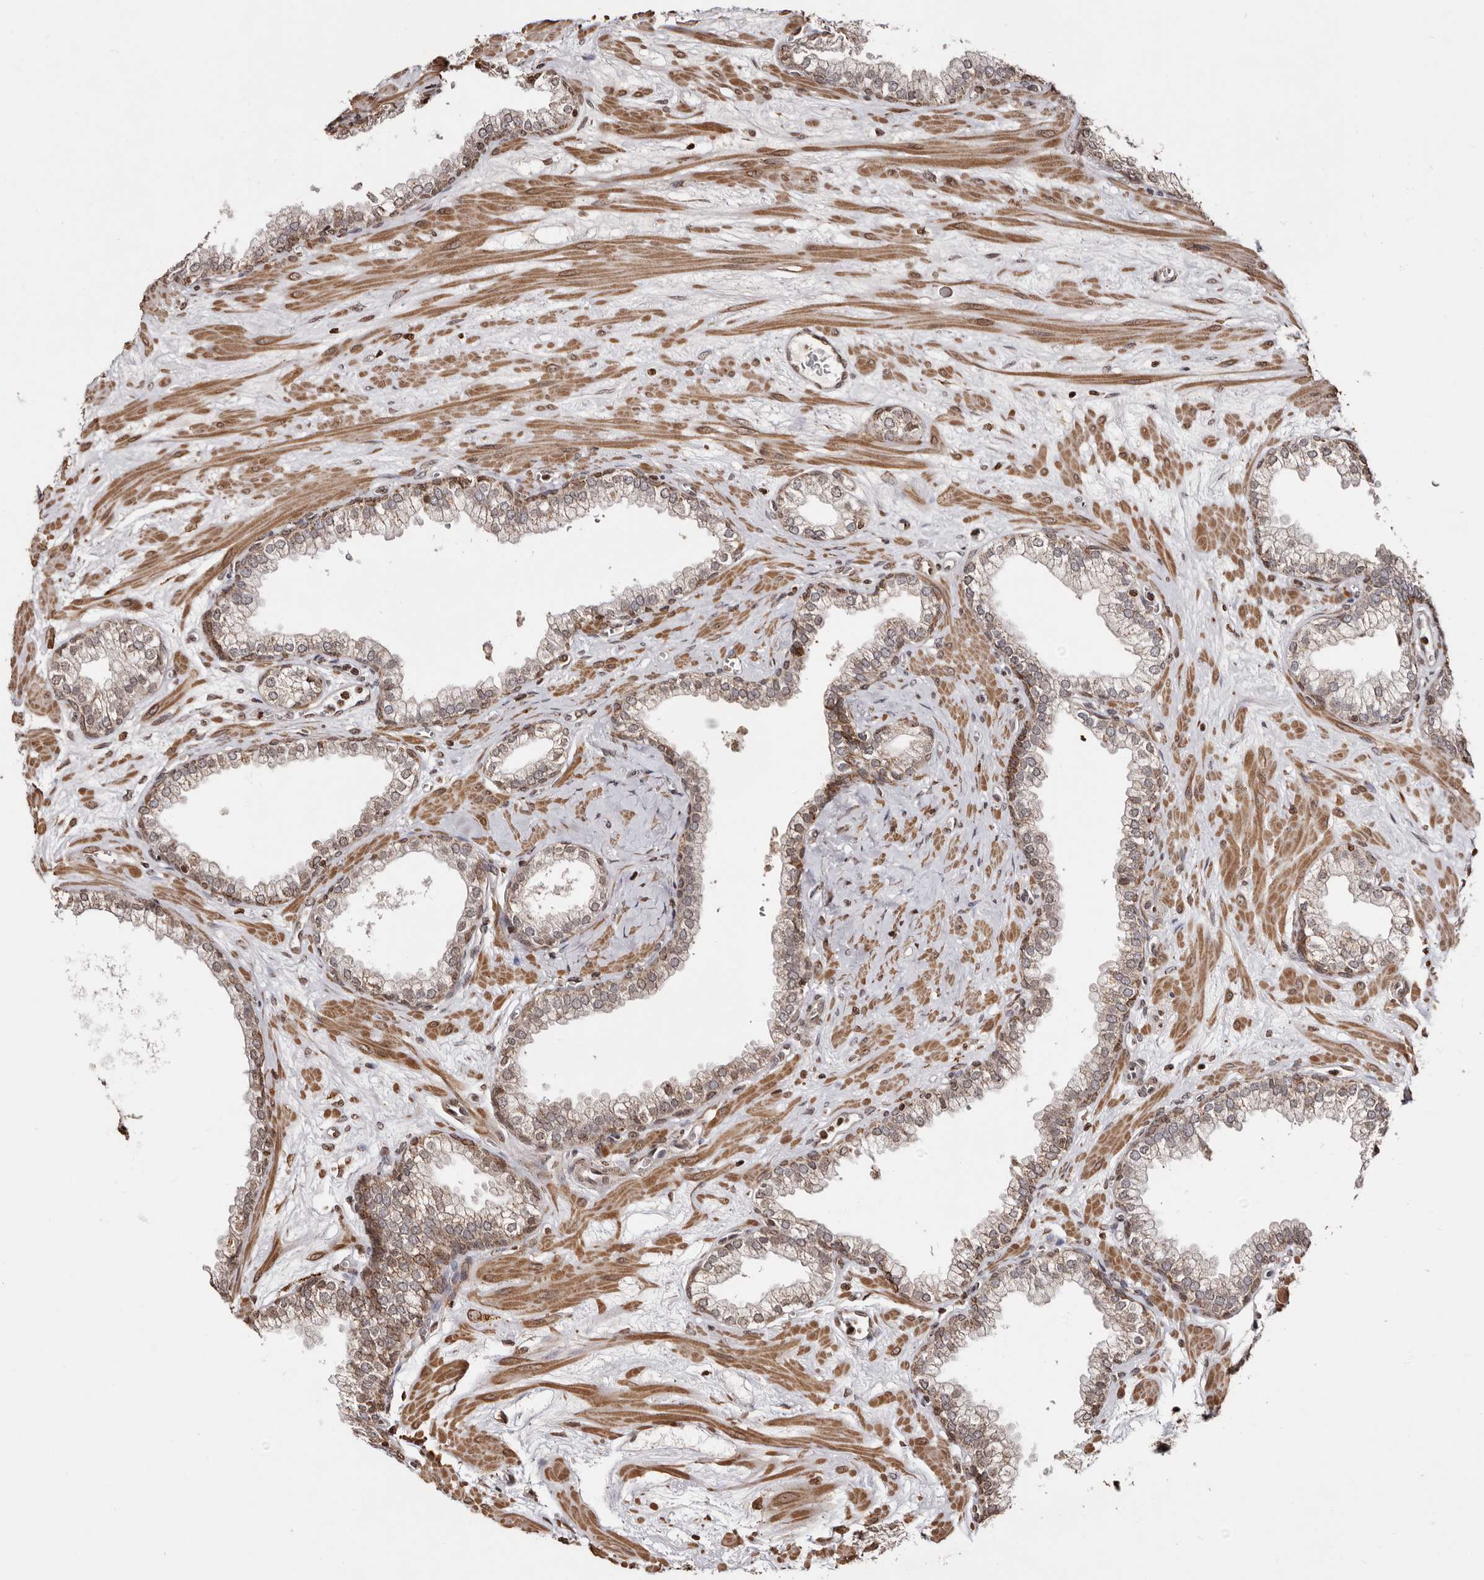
{"staining": {"intensity": "moderate", "quantity": ">75%", "location": "cytoplasmic/membranous,nuclear"}, "tissue": "prostate", "cell_type": "Glandular cells", "image_type": "normal", "snomed": [{"axis": "morphology", "description": "Normal tissue, NOS"}, {"axis": "morphology", "description": "Urothelial carcinoma, Low grade"}, {"axis": "topography", "description": "Urinary bladder"}, {"axis": "topography", "description": "Prostate"}], "caption": "Prostate stained with immunohistochemistry shows moderate cytoplasmic/membranous,nuclear expression in about >75% of glandular cells. (DAB (3,3'-diaminobenzidine) IHC with brightfield microscopy, high magnification).", "gene": "CCDC190", "patient": {"sex": "male", "age": 60}}